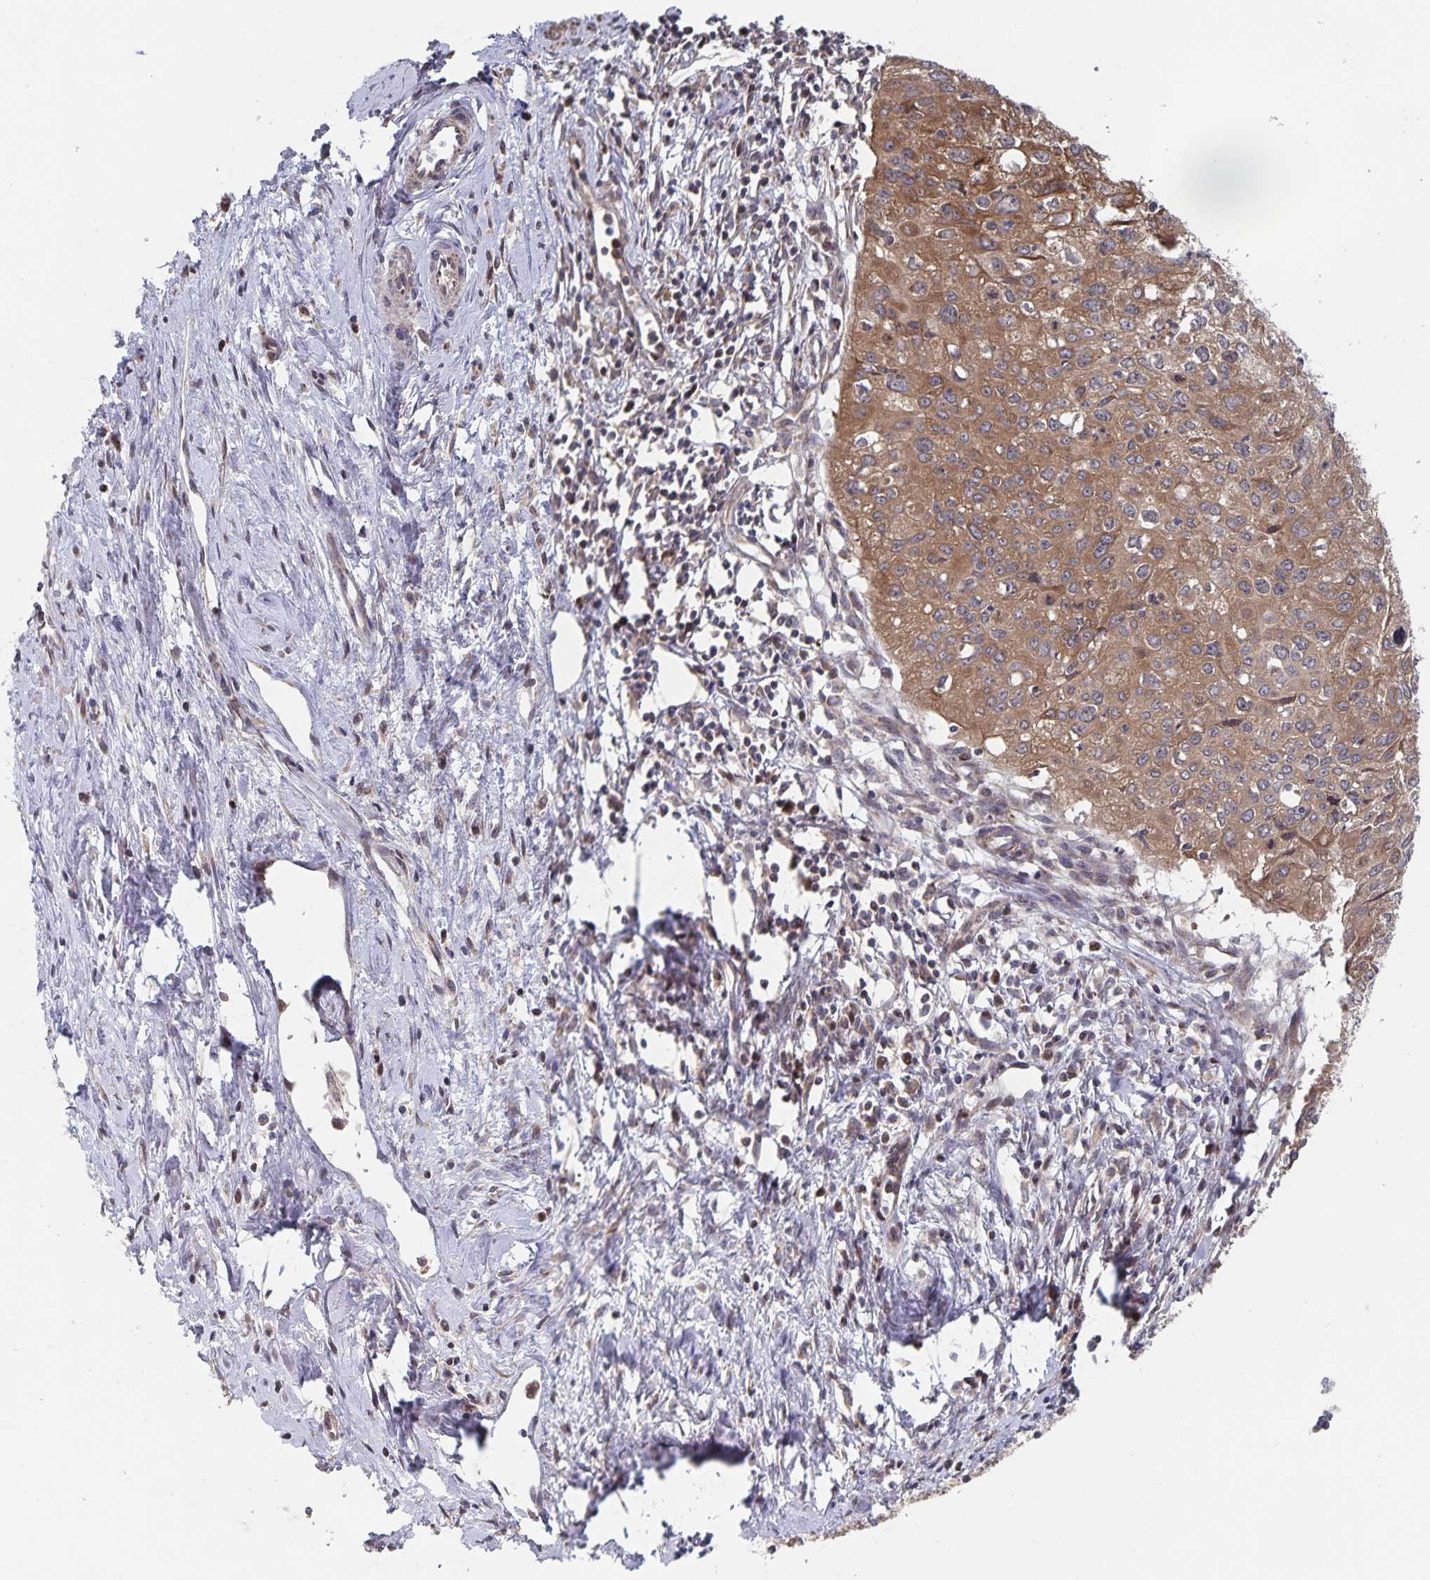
{"staining": {"intensity": "moderate", "quantity": ">75%", "location": "cytoplasmic/membranous"}, "tissue": "cervical cancer", "cell_type": "Tumor cells", "image_type": "cancer", "snomed": [{"axis": "morphology", "description": "Squamous cell carcinoma, NOS"}, {"axis": "topography", "description": "Cervix"}], "caption": "Tumor cells display medium levels of moderate cytoplasmic/membranous expression in approximately >75% of cells in squamous cell carcinoma (cervical).", "gene": "ACACA", "patient": {"sex": "female", "age": 50}}